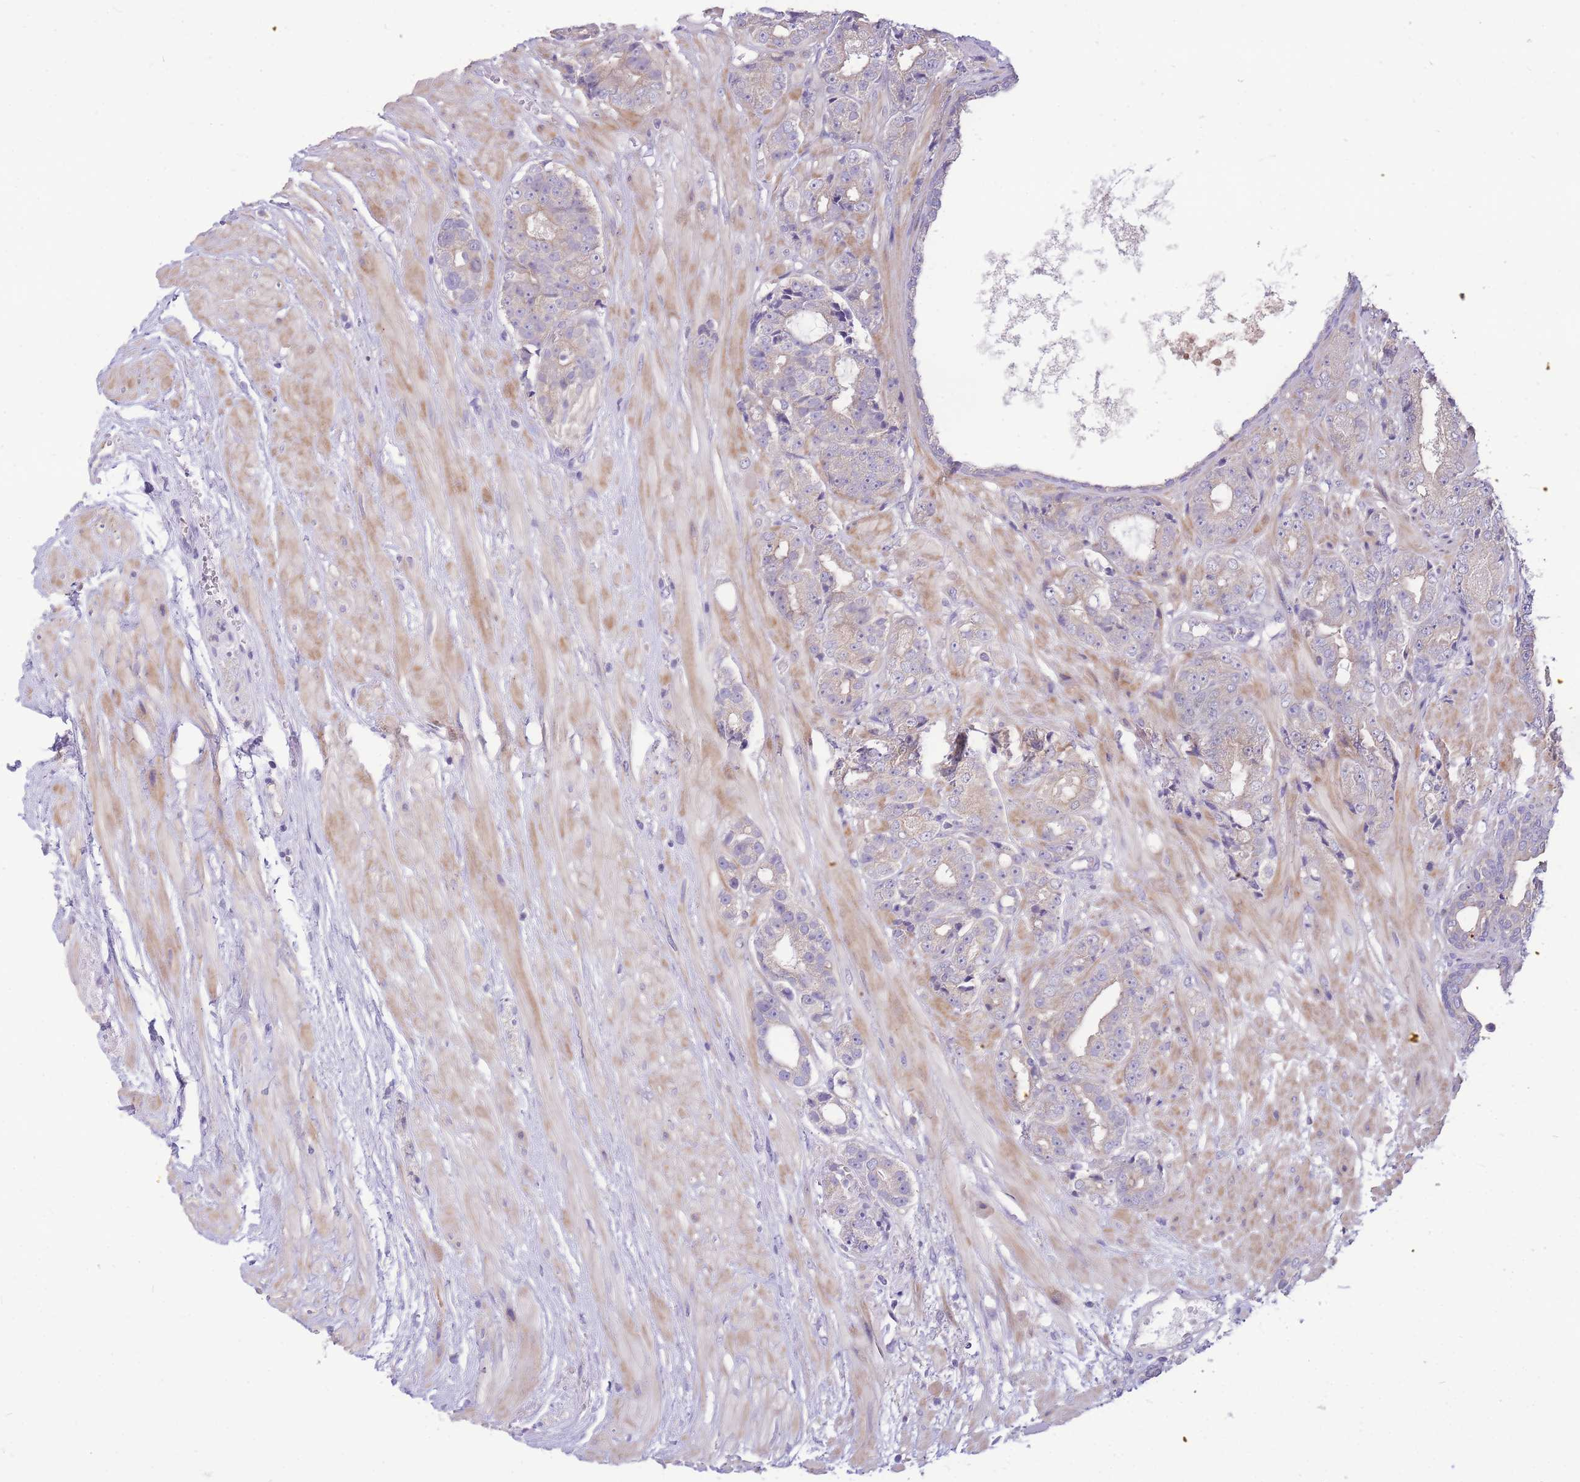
{"staining": {"intensity": "negative", "quantity": "none", "location": "none"}, "tissue": "prostate cancer", "cell_type": "Tumor cells", "image_type": "cancer", "snomed": [{"axis": "morphology", "description": "Adenocarcinoma, High grade"}, {"axis": "topography", "description": "Prostate"}], "caption": "Protein analysis of prostate cancer (high-grade adenocarcinoma) reveals no significant positivity in tumor cells. (DAB immunohistochemistry with hematoxylin counter stain).", "gene": "OR5T1", "patient": {"sex": "male", "age": 71}}